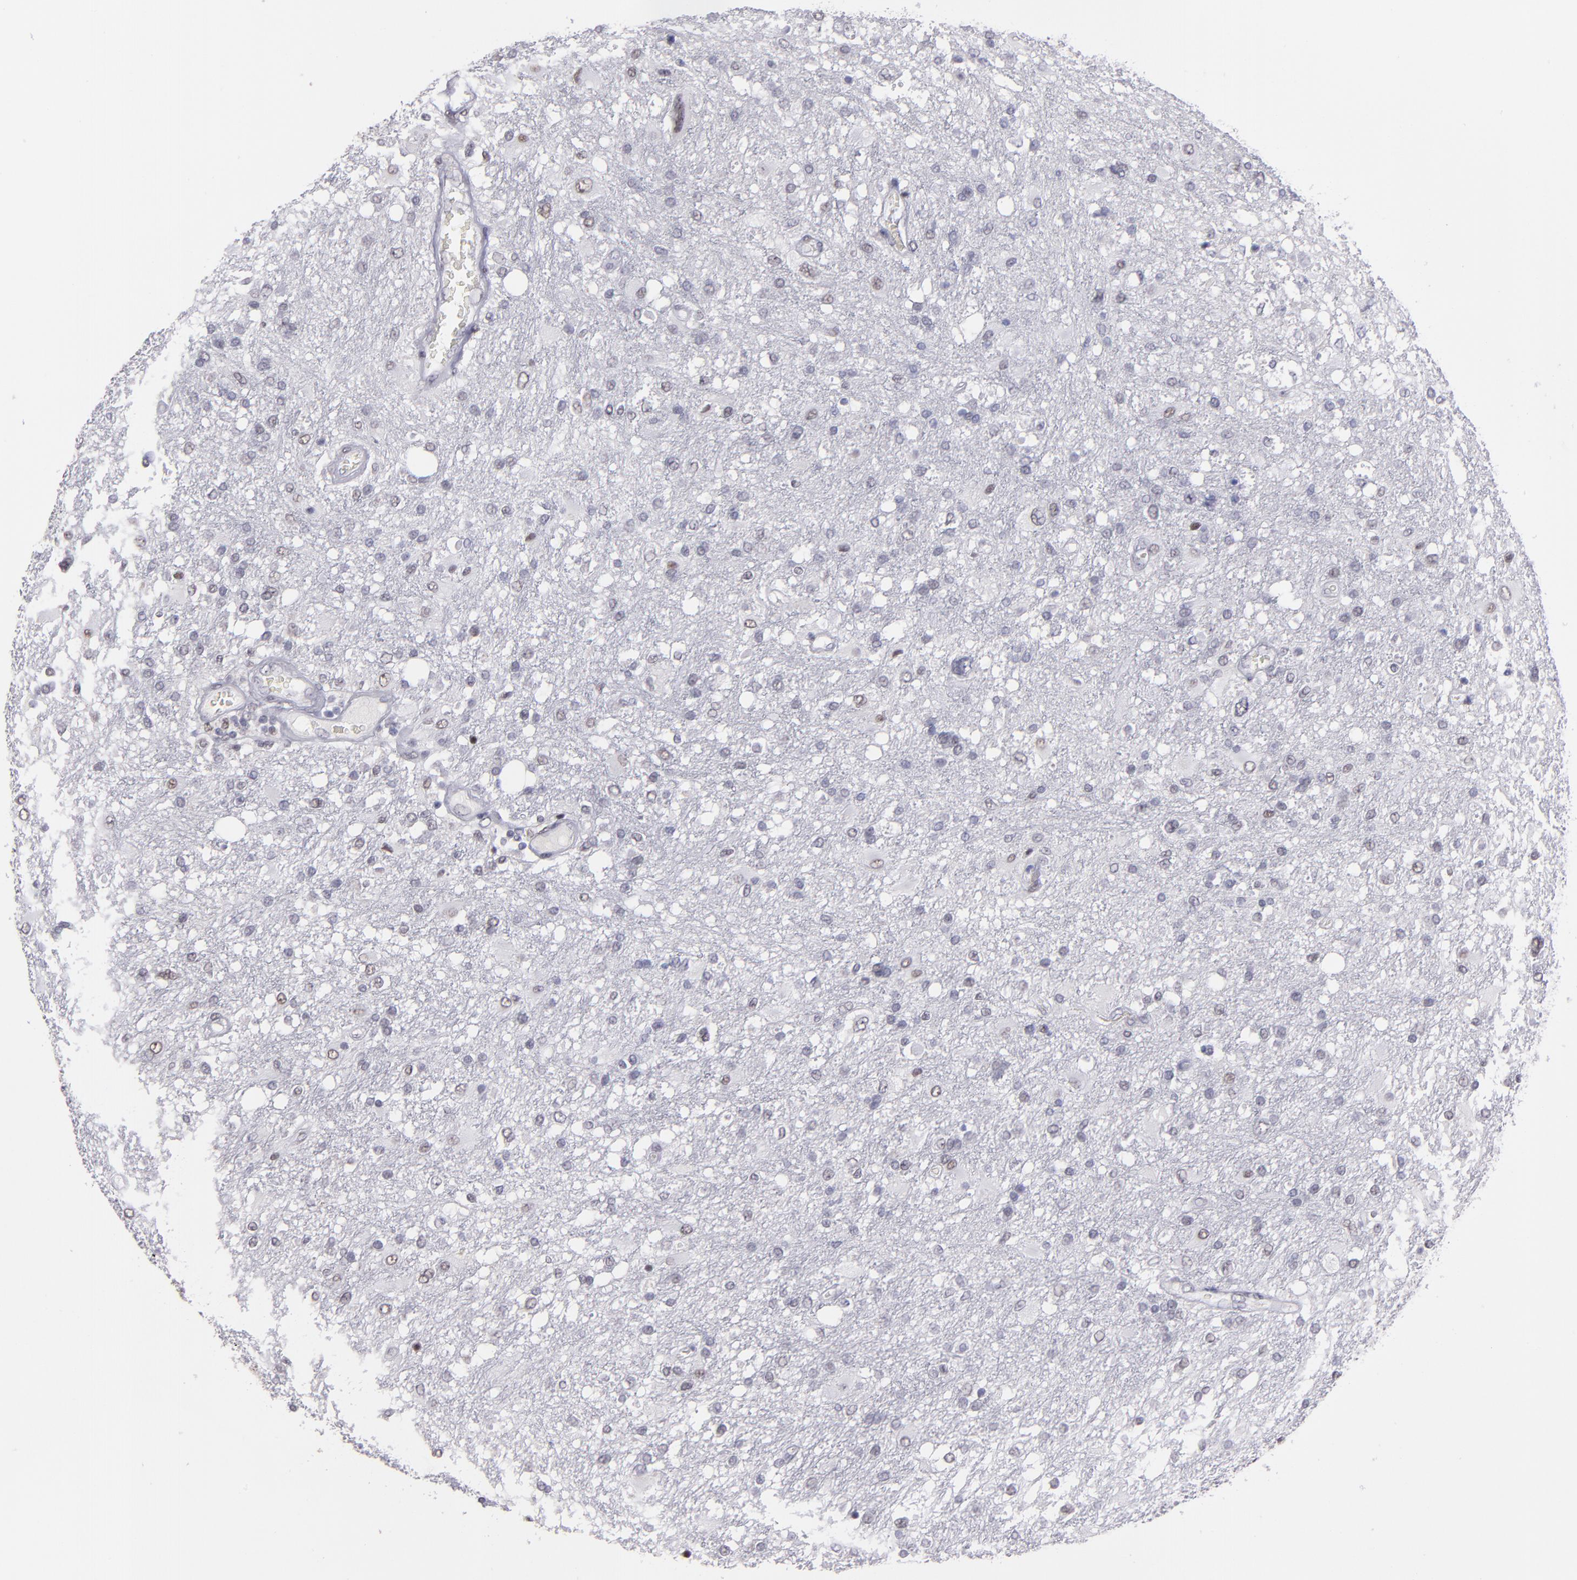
{"staining": {"intensity": "weak", "quantity": "<25%", "location": "nuclear"}, "tissue": "glioma", "cell_type": "Tumor cells", "image_type": "cancer", "snomed": [{"axis": "morphology", "description": "Glioma, malignant, High grade"}, {"axis": "topography", "description": "Cerebral cortex"}], "caption": "An immunohistochemistry photomicrograph of high-grade glioma (malignant) is shown. There is no staining in tumor cells of high-grade glioma (malignant). (DAB (3,3'-diaminobenzidine) IHC with hematoxylin counter stain).", "gene": "OTUB2", "patient": {"sex": "male", "age": 79}}